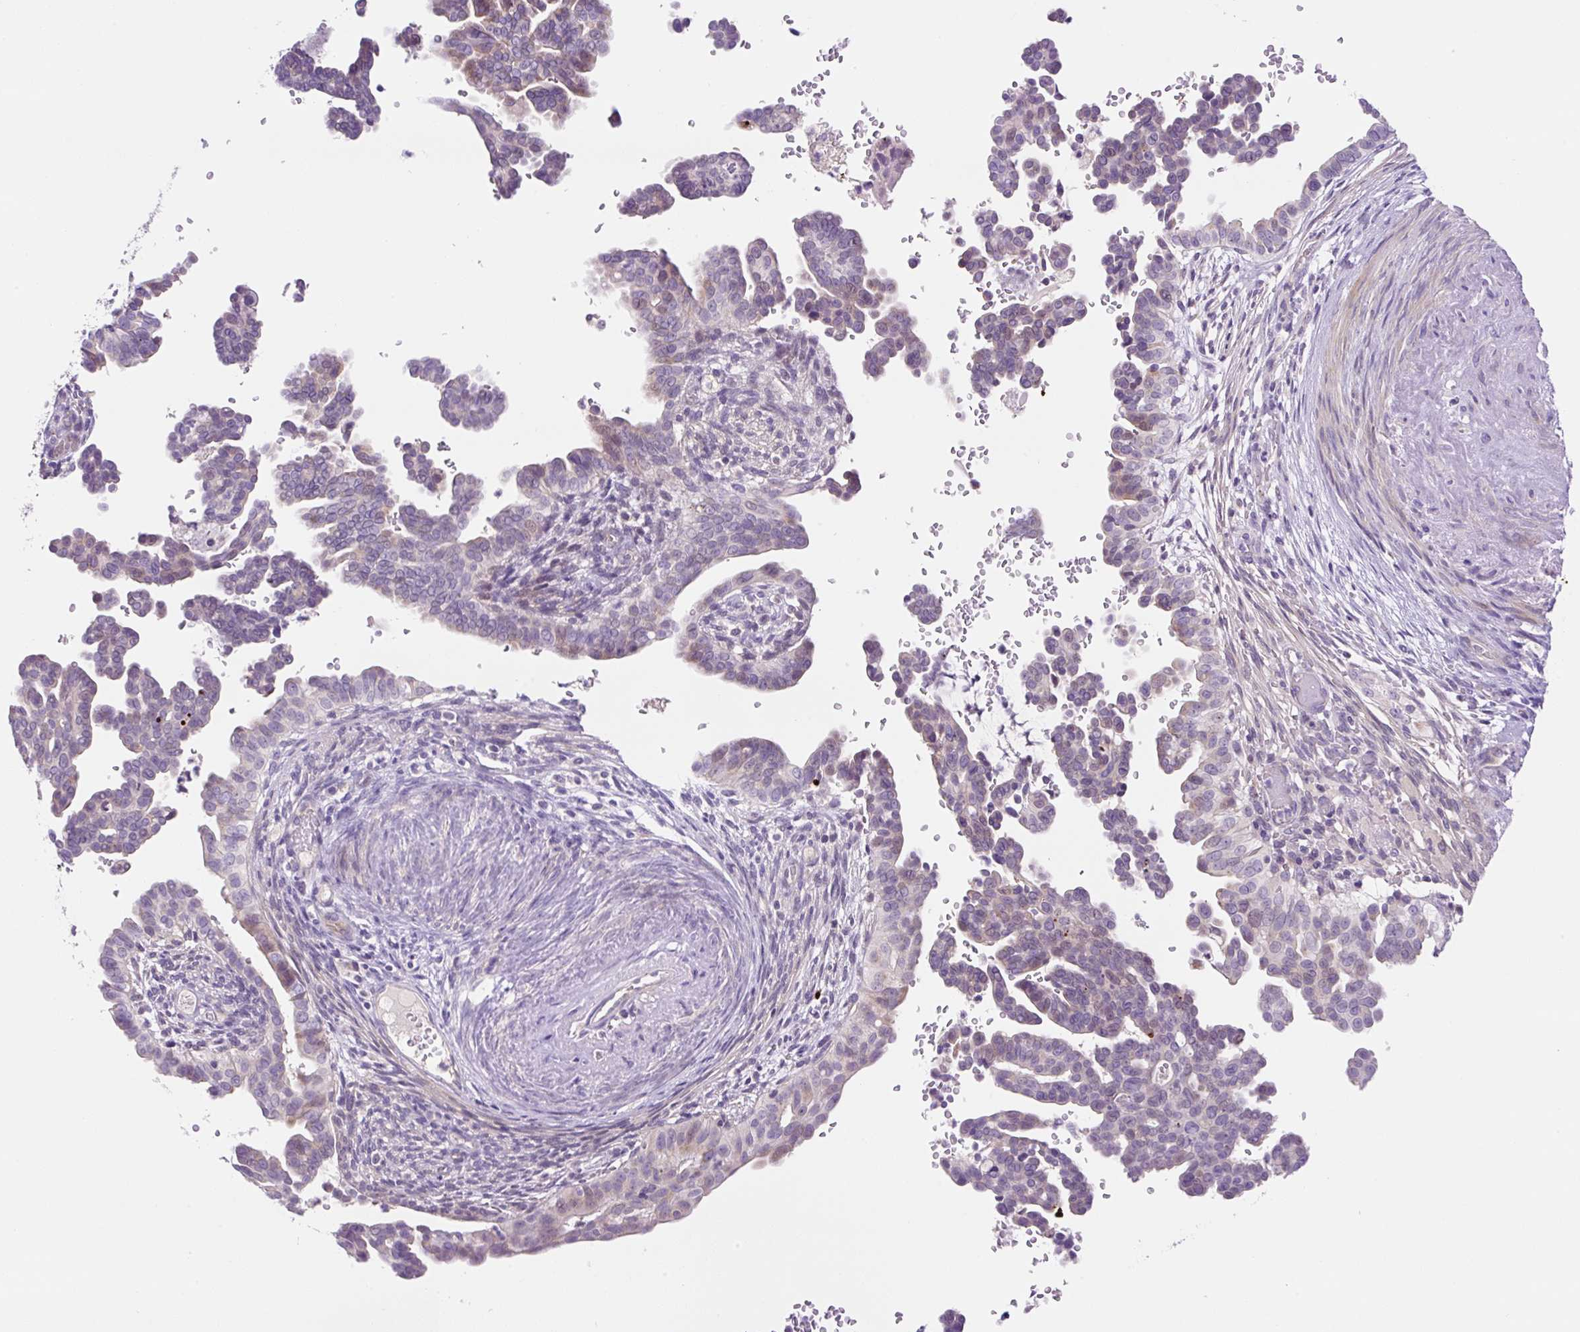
{"staining": {"intensity": "negative", "quantity": "none", "location": "none"}, "tissue": "cervical cancer", "cell_type": "Tumor cells", "image_type": "cancer", "snomed": [{"axis": "morphology", "description": "Adenocarcinoma, NOS"}, {"axis": "morphology", "description": "Adenocarcinoma, Low grade"}, {"axis": "topography", "description": "Cervix"}], "caption": "This is an immunohistochemistry (IHC) micrograph of cervical cancer (low-grade adenocarcinoma). There is no staining in tumor cells.", "gene": "OGDHL", "patient": {"sex": "female", "age": 35}}